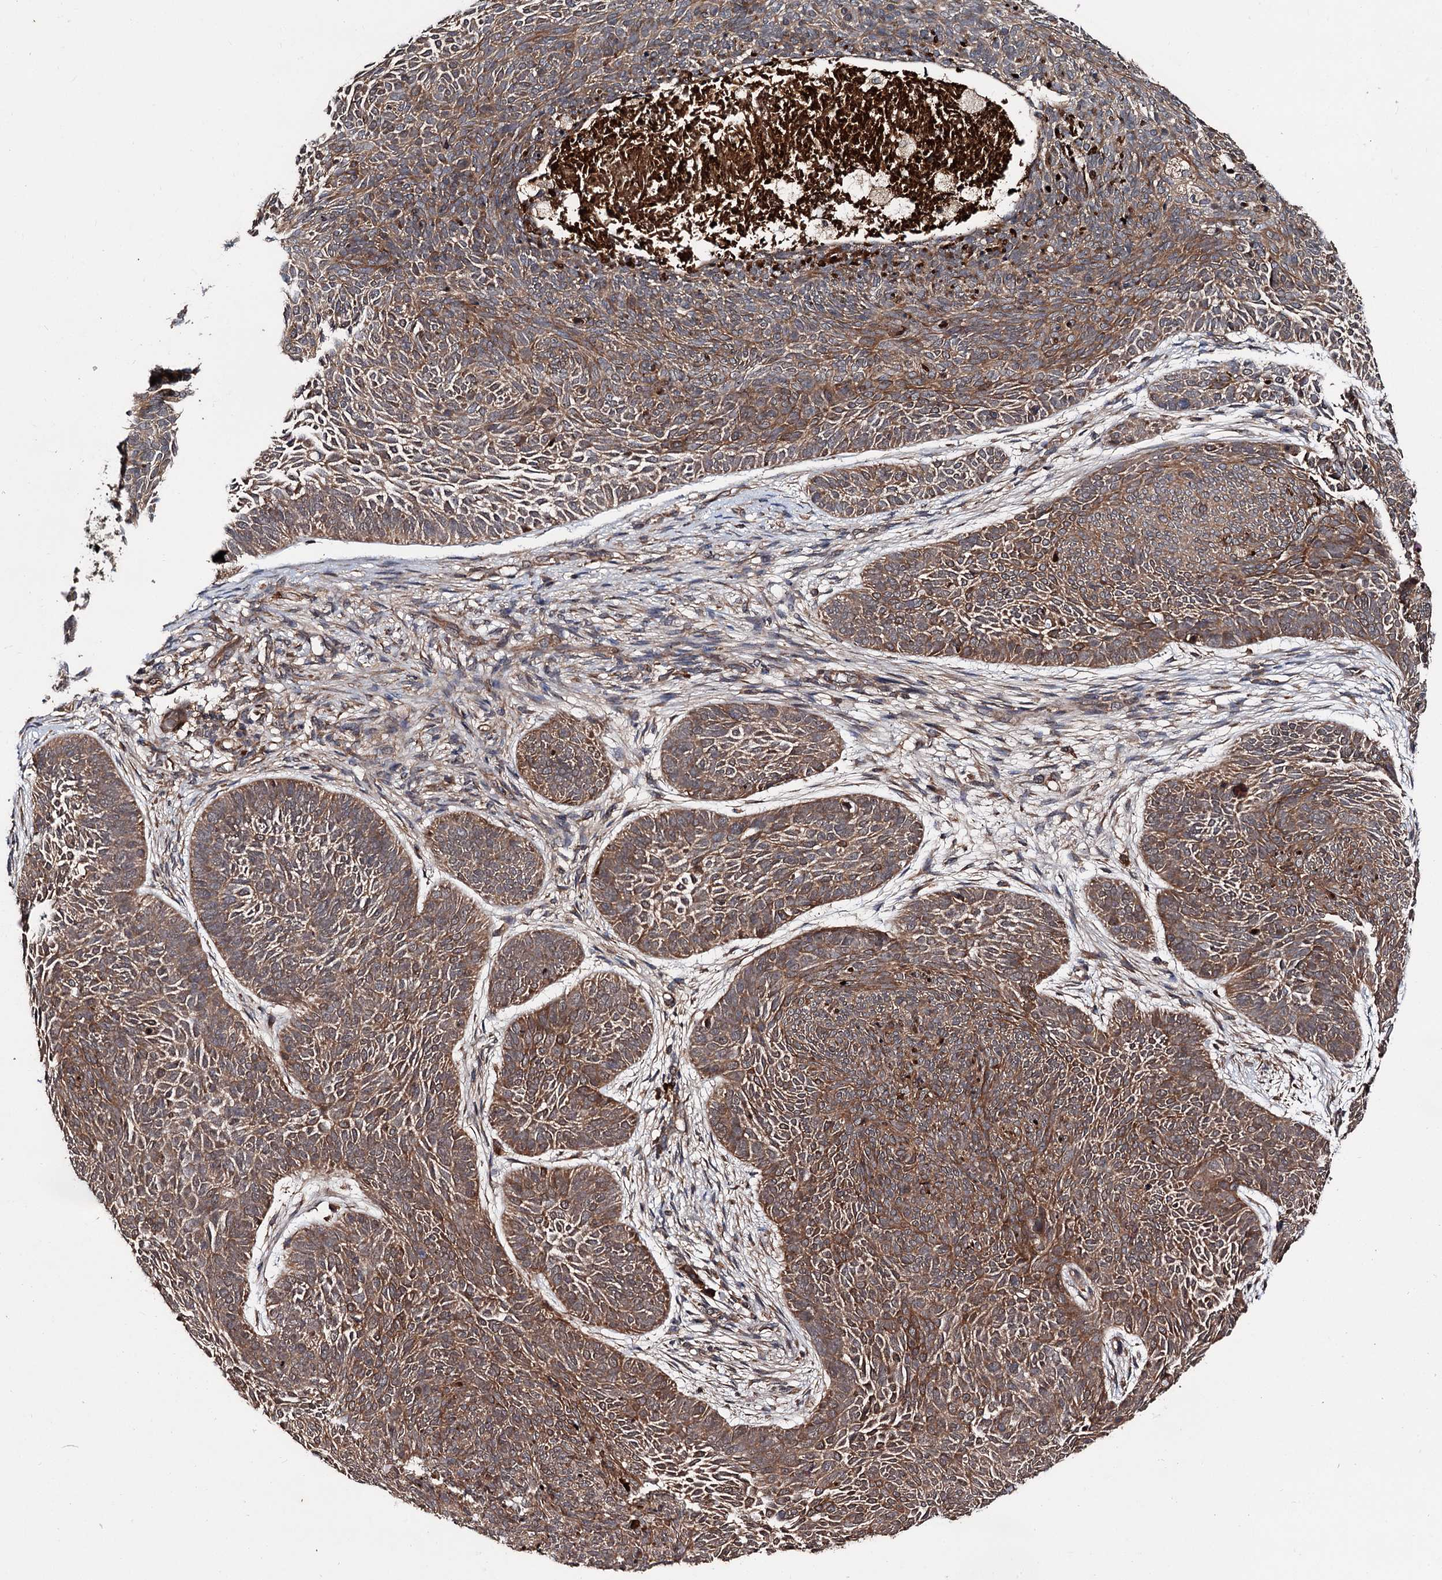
{"staining": {"intensity": "moderate", "quantity": ">75%", "location": "cytoplasmic/membranous"}, "tissue": "skin cancer", "cell_type": "Tumor cells", "image_type": "cancer", "snomed": [{"axis": "morphology", "description": "Basal cell carcinoma"}, {"axis": "topography", "description": "Skin"}], "caption": "Skin cancer was stained to show a protein in brown. There is medium levels of moderate cytoplasmic/membranous staining in about >75% of tumor cells.", "gene": "TEX9", "patient": {"sex": "male", "age": 85}}